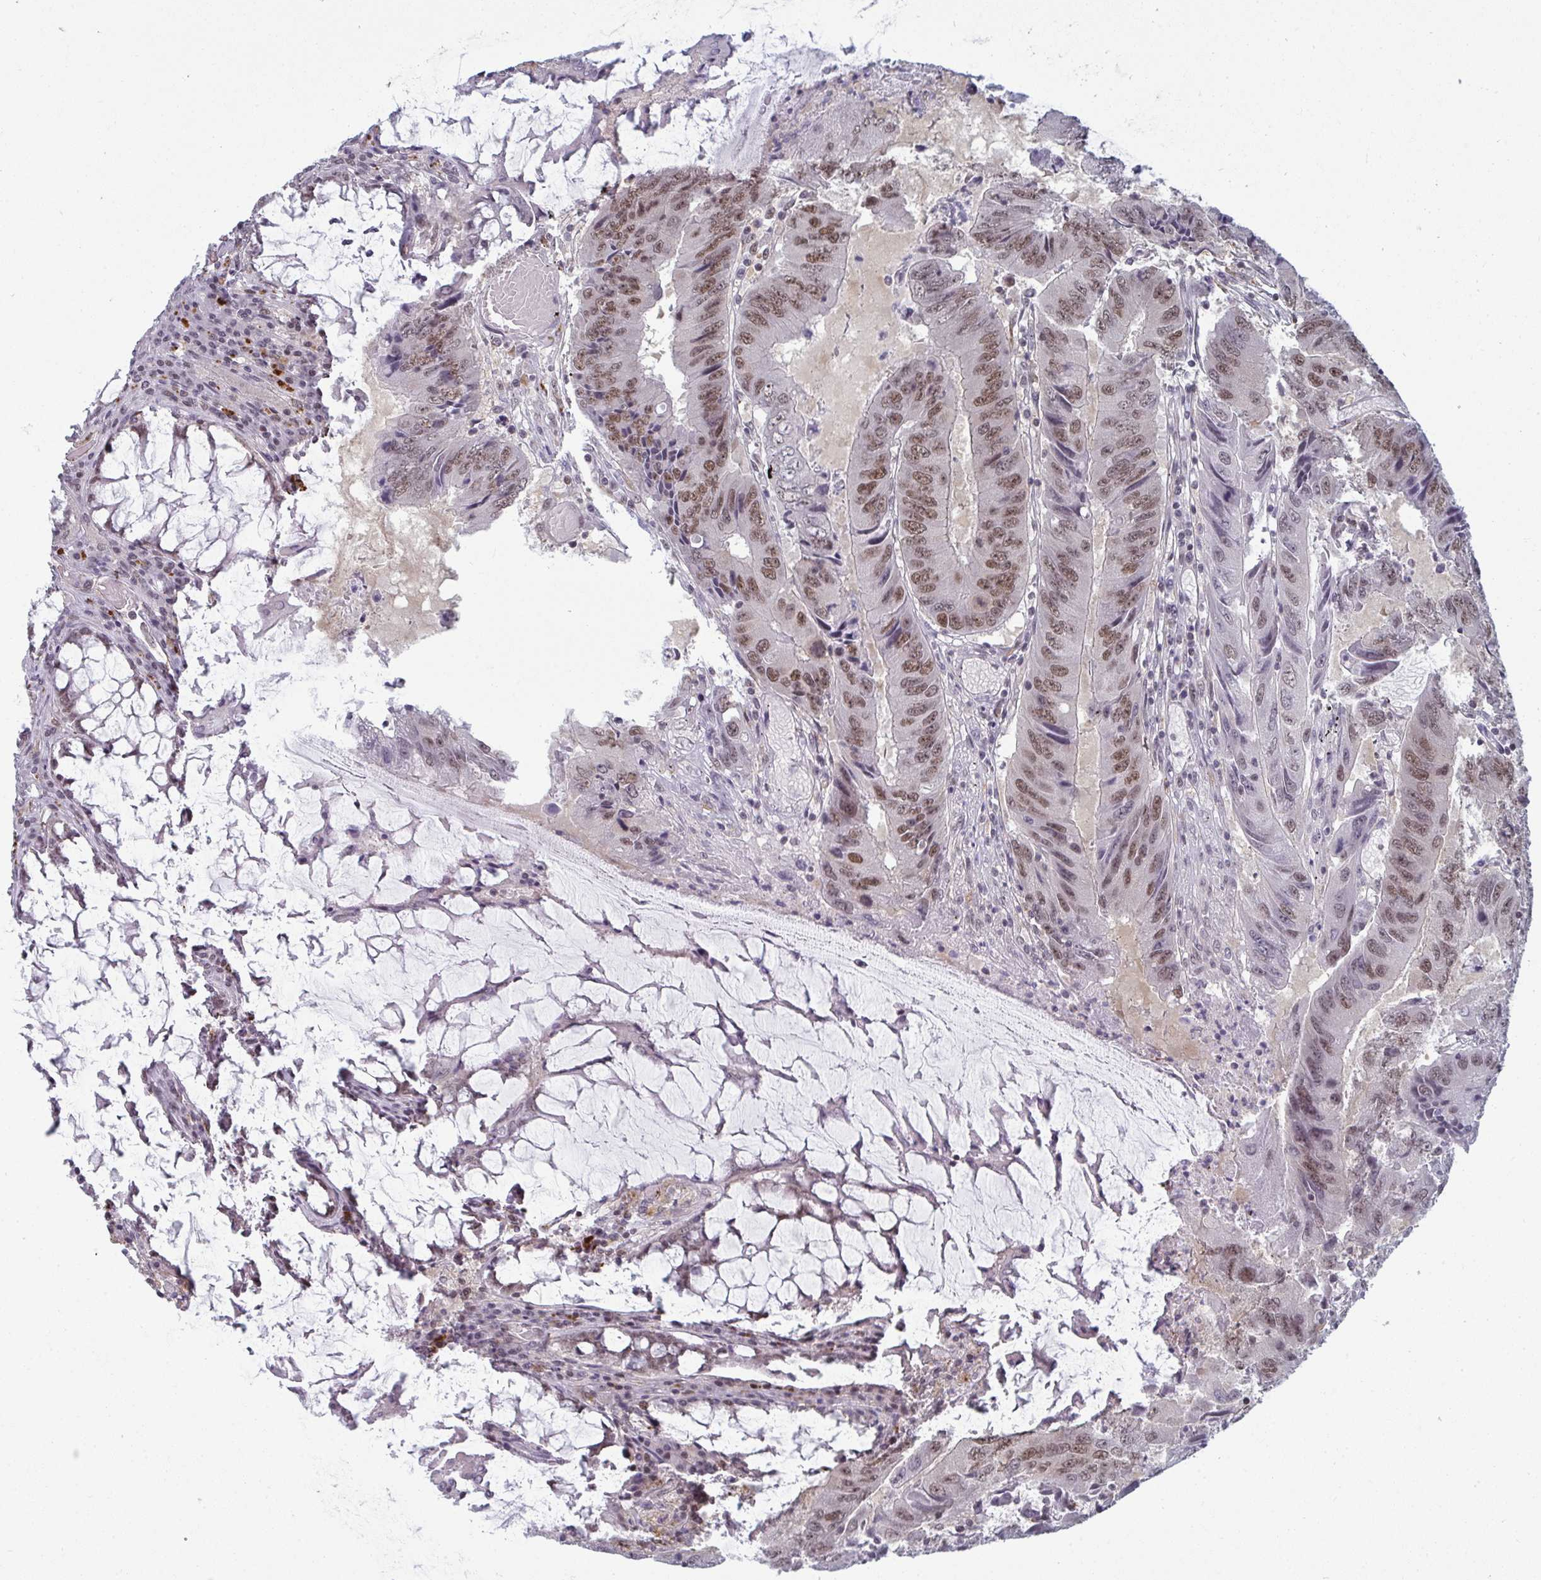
{"staining": {"intensity": "moderate", "quantity": "25%-75%", "location": "nuclear"}, "tissue": "colorectal cancer", "cell_type": "Tumor cells", "image_type": "cancer", "snomed": [{"axis": "morphology", "description": "Adenocarcinoma, NOS"}, {"axis": "topography", "description": "Colon"}], "caption": "Brown immunohistochemical staining in human colorectal adenocarcinoma displays moderate nuclear expression in about 25%-75% of tumor cells.", "gene": "ATF1", "patient": {"sex": "male", "age": 53}}